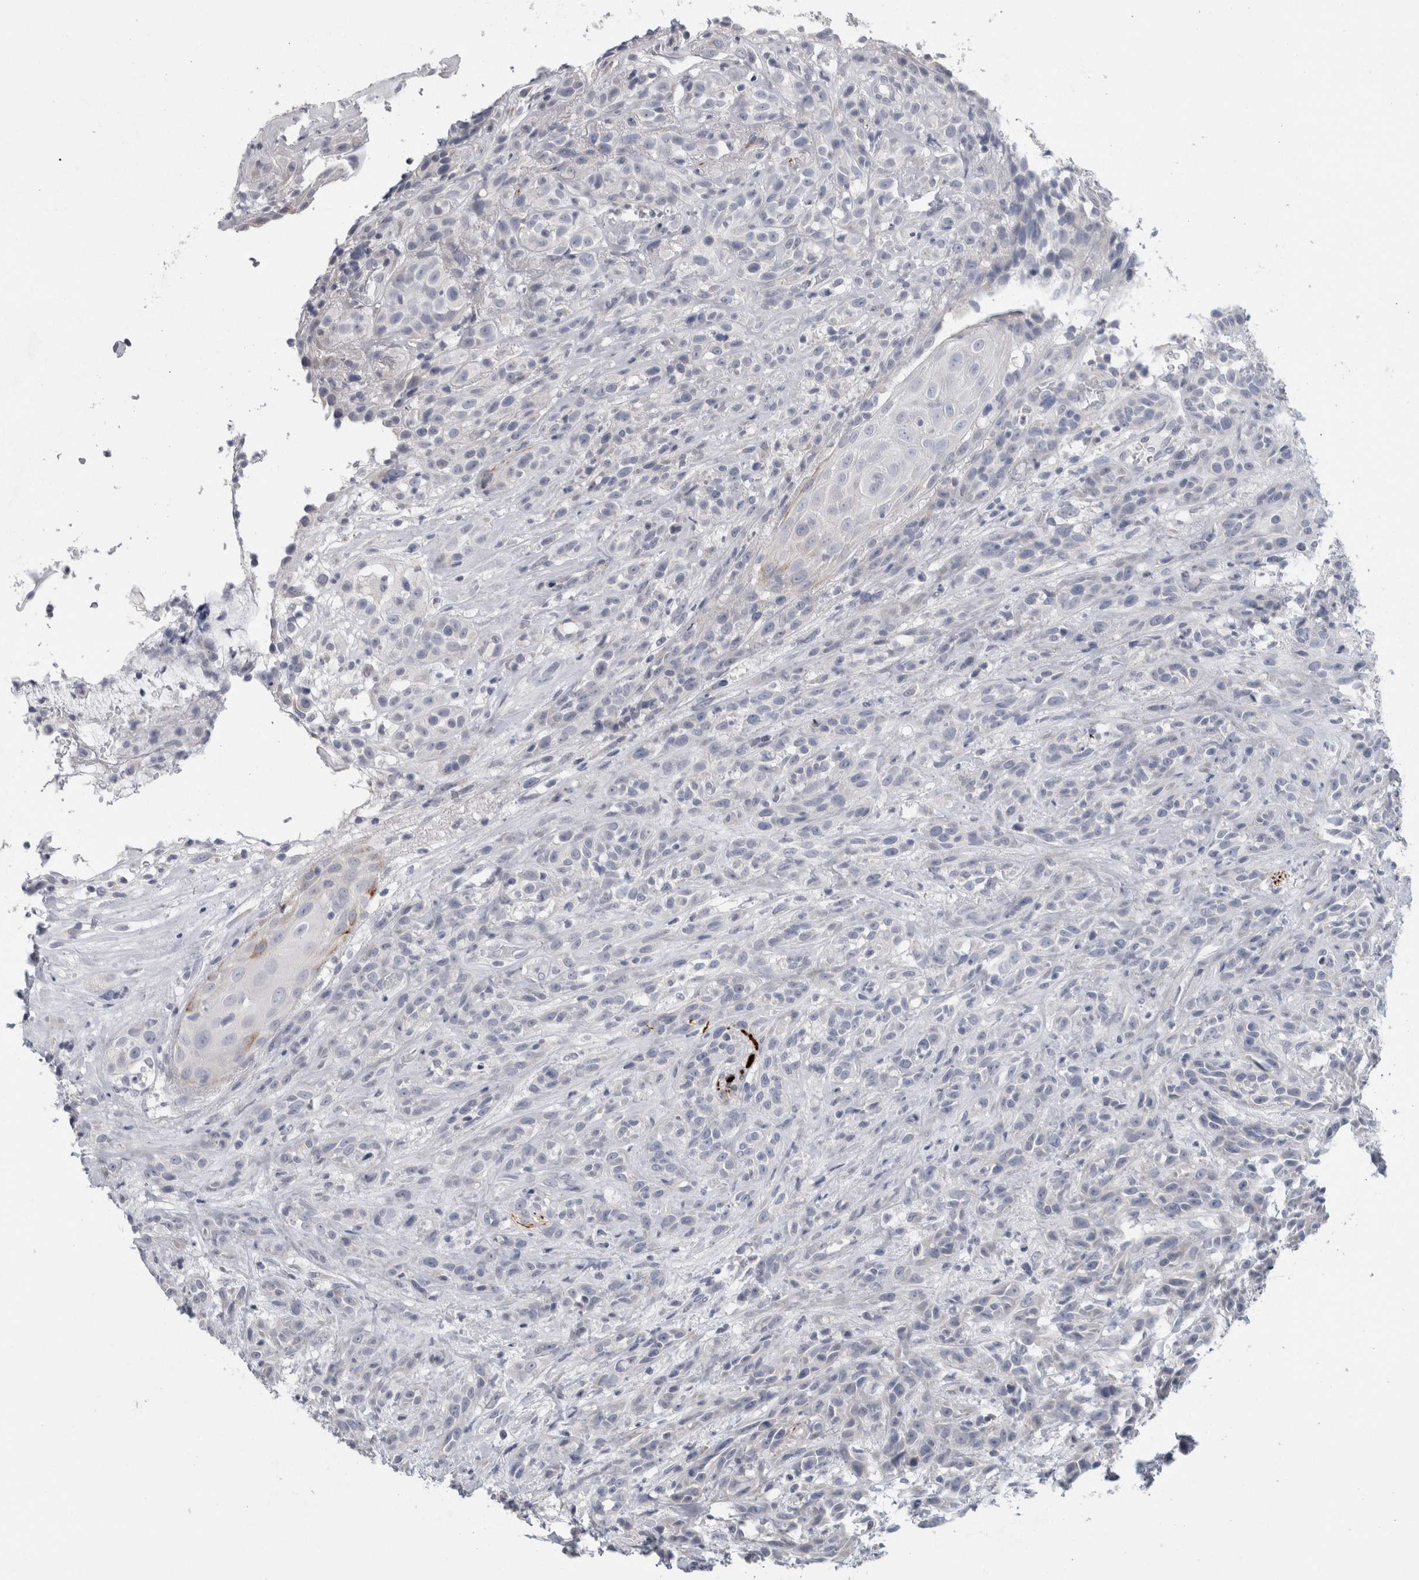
{"staining": {"intensity": "negative", "quantity": "none", "location": "none"}, "tissue": "head and neck cancer", "cell_type": "Tumor cells", "image_type": "cancer", "snomed": [{"axis": "morphology", "description": "Normal tissue, NOS"}, {"axis": "morphology", "description": "Squamous cell carcinoma, NOS"}, {"axis": "topography", "description": "Cartilage tissue"}, {"axis": "topography", "description": "Head-Neck"}], "caption": "This is an immunohistochemistry (IHC) photomicrograph of head and neck cancer (squamous cell carcinoma). There is no expression in tumor cells.", "gene": "NEFM", "patient": {"sex": "male", "age": 62}}